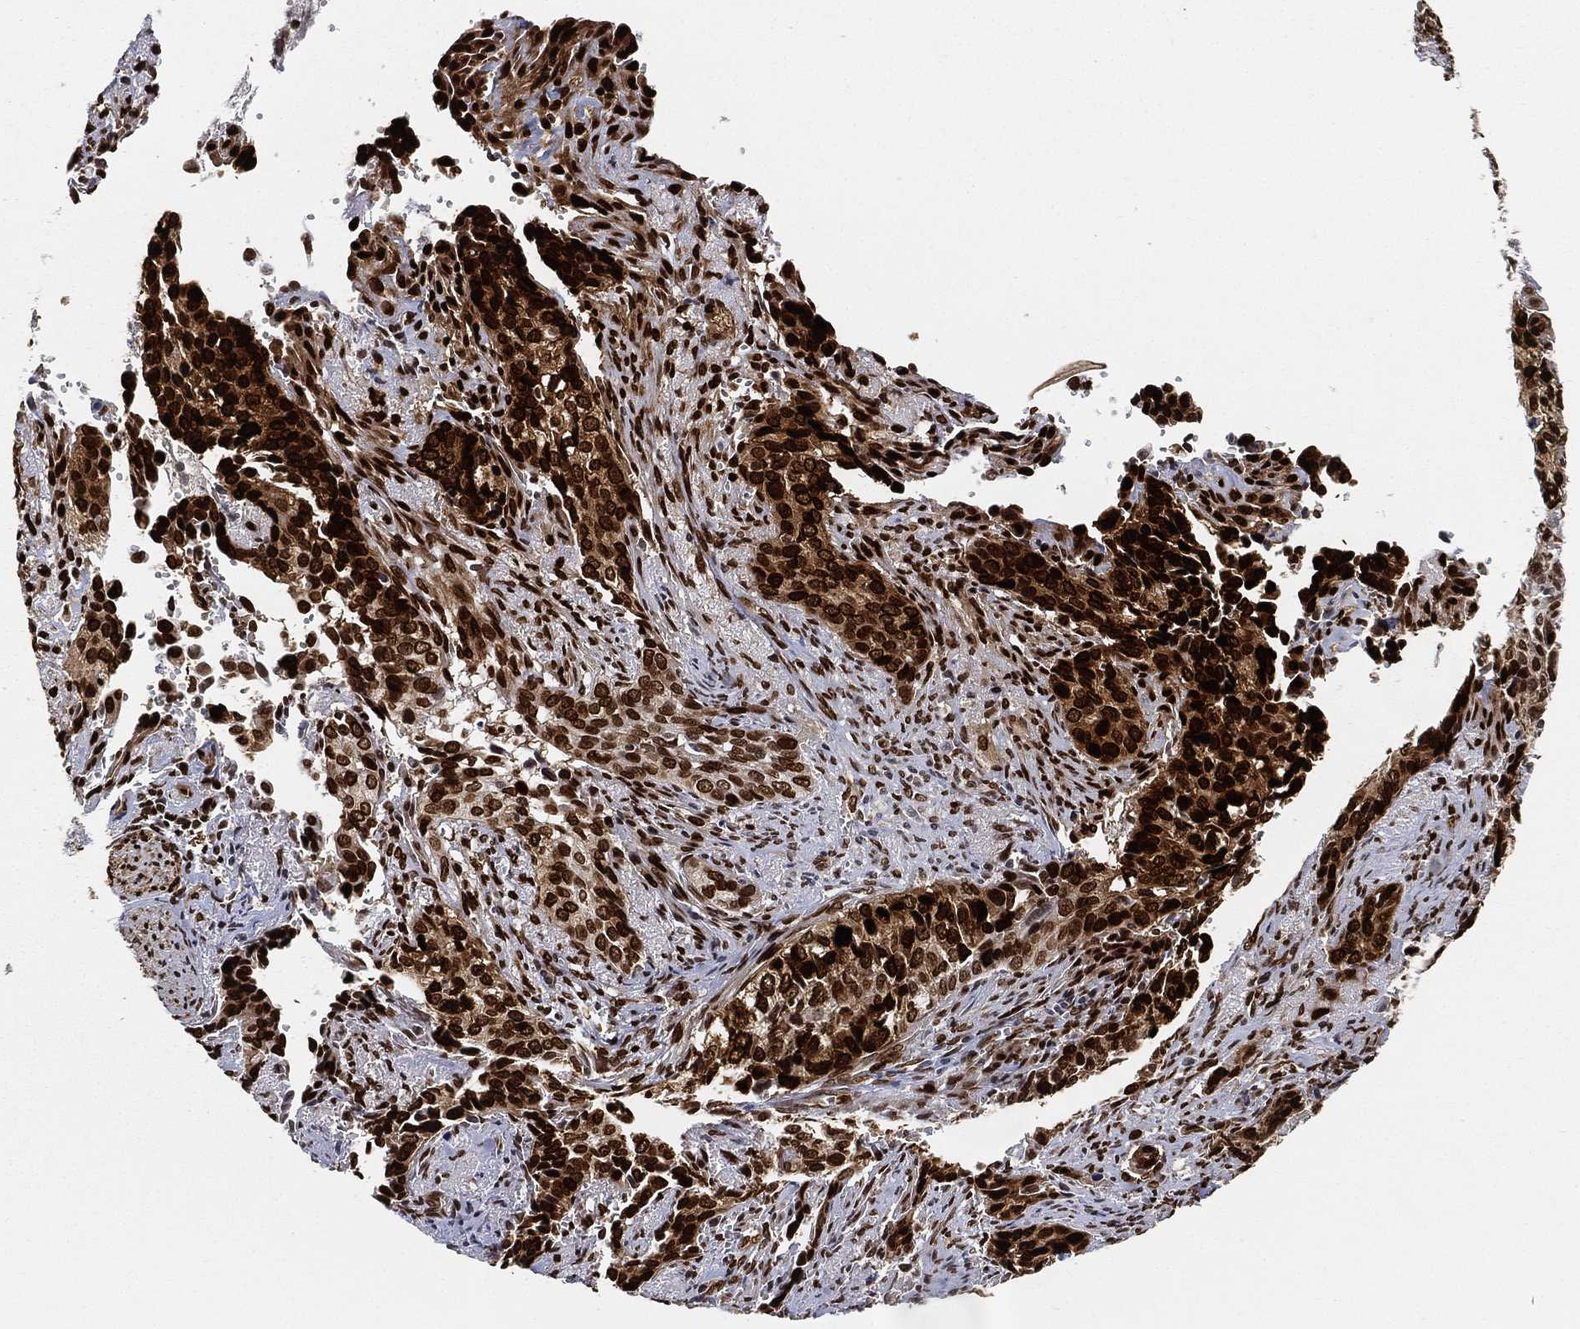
{"staining": {"intensity": "strong", "quantity": "25%-75%", "location": "nuclear"}, "tissue": "cervical cancer", "cell_type": "Tumor cells", "image_type": "cancer", "snomed": [{"axis": "morphology", "description": "Squamous cell carcinoma, NOS"}, {"axis": "topography", "description": "Cervix"}], "caption": "Approximately 25%-75% of tumor cells in cervical squamous cell carcinoma reveal strong nuclear protein expression as visualized by brown immunohistochemical staining.", "gene": "LMNB1", "patient": {"sex": "female", "age": 29}}